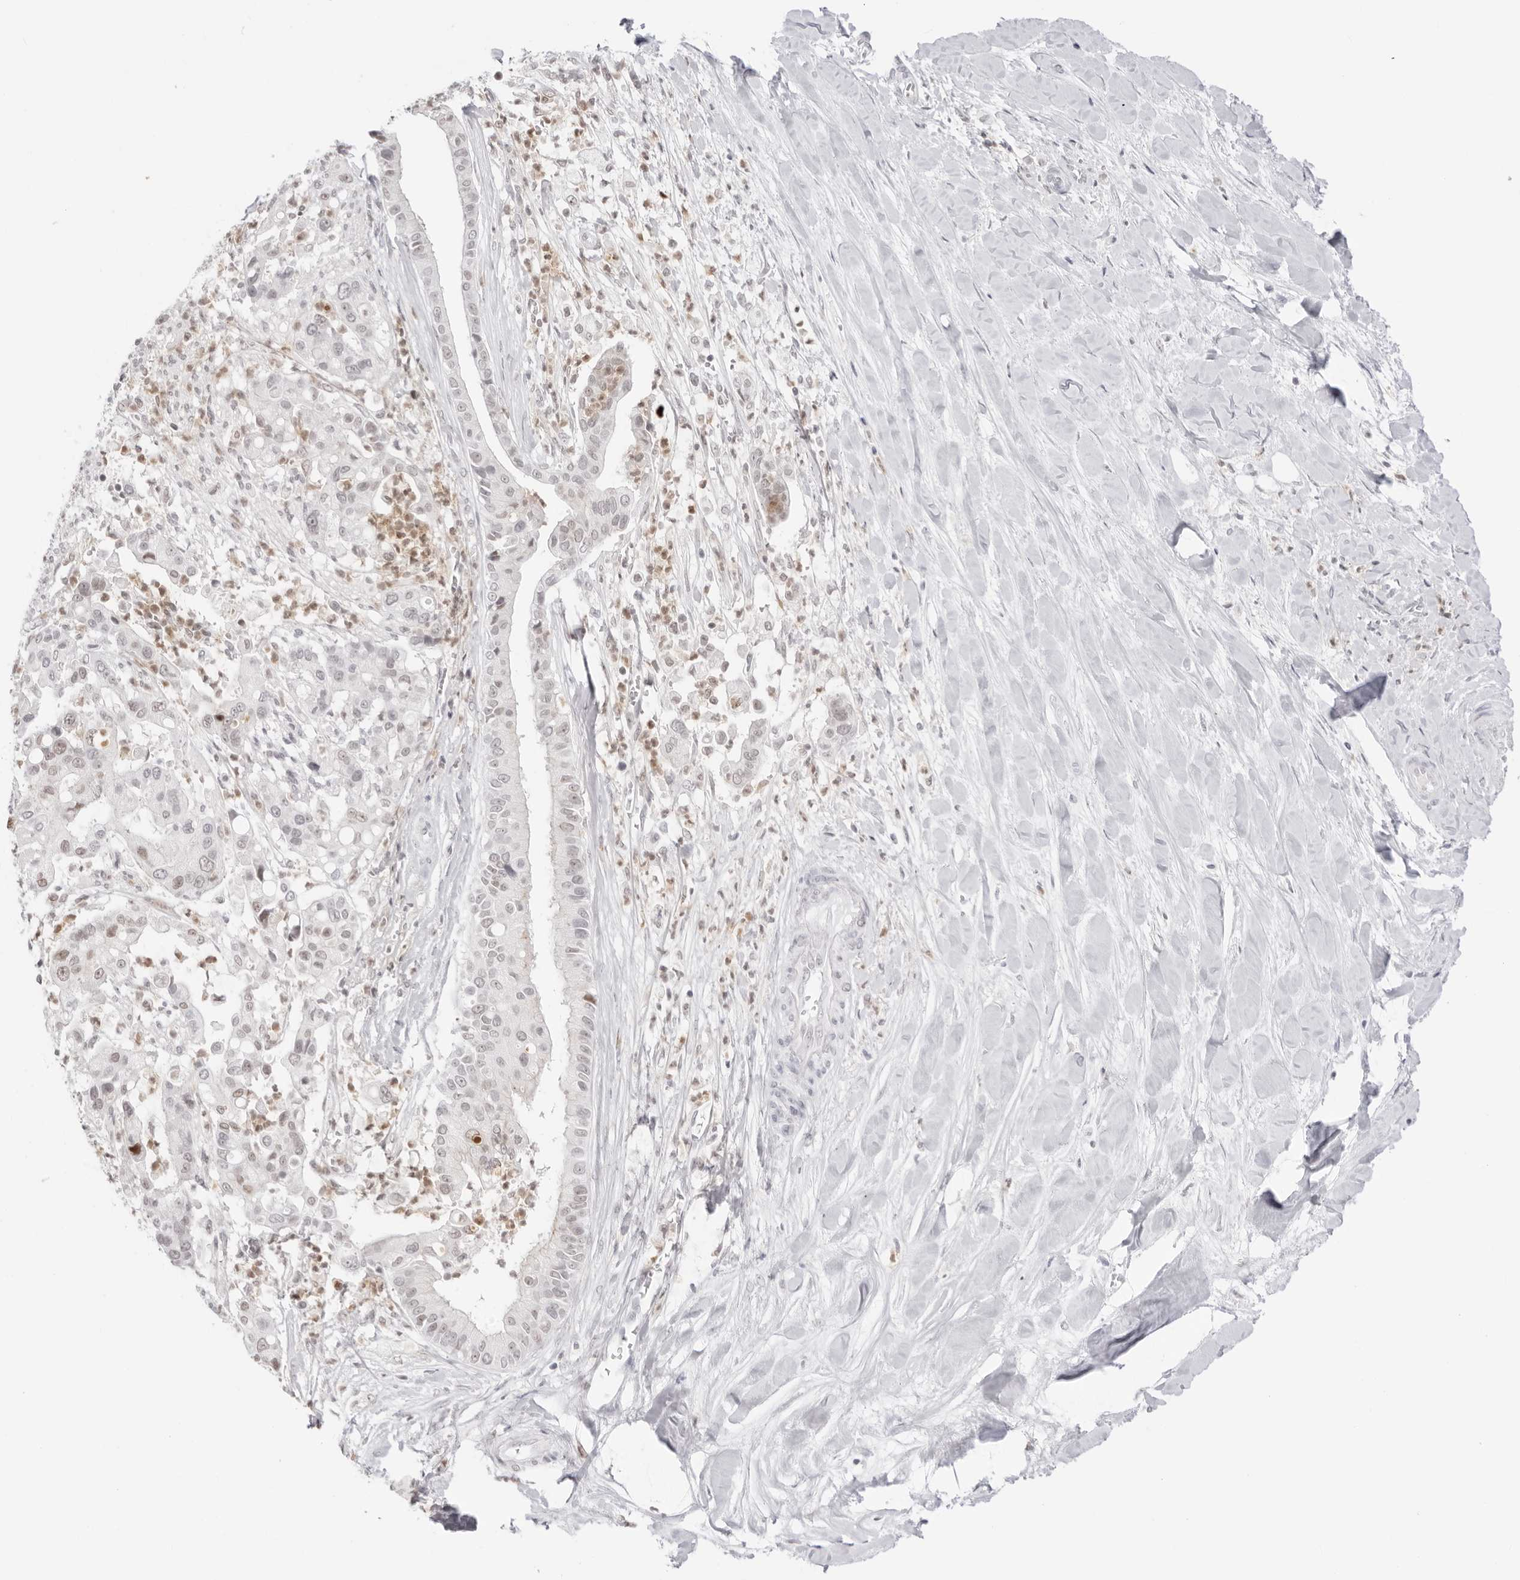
{"staining": {"intensity": "weak", "quantity": "<25%", "location": "nuclear"}, "tissue": "liver cancer", "cell_type": "Tumor cells", "image_type": "cancer", "snomed": [{"axis": "morphology", "description": "Cholangiocarcinoma"}, {"axis": "topography", "description": "Liver"}], "caption": "Tumor cells show no significant expression in liver cancer (cholangiocarcinoma).", "gene": "RNF146", "patient": {"sex": "female", "age": 54}}